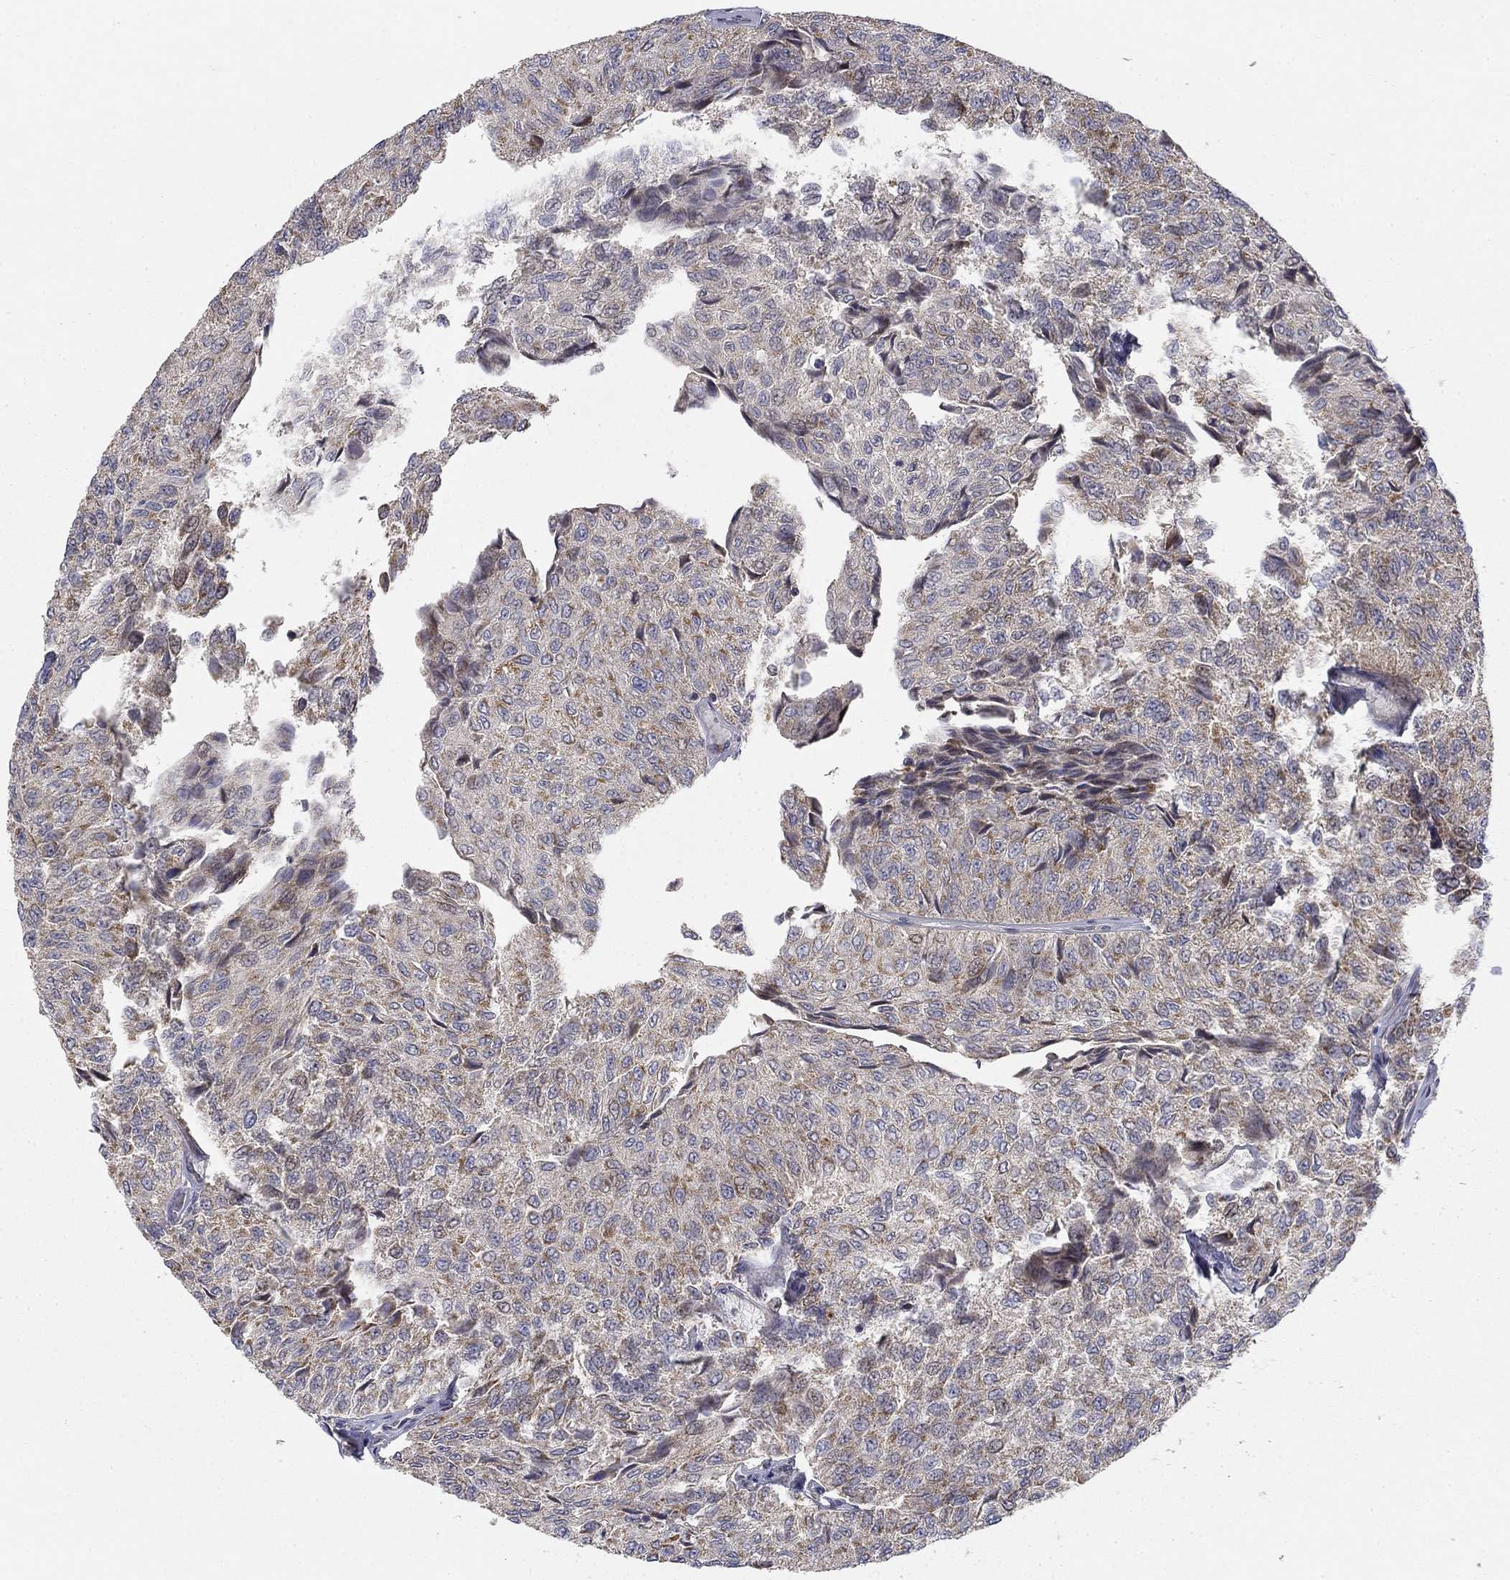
{"staining": {"intensity": "moderate", "quantity": "<25%", "location": "cytoplasmic/membranous"}, "tissue": "urothelial cancer", "cell_type": "Tumor cells", "image_type": "cancer", "snomed": [{"axis": "morphology", "description": "Urothelial carcinoma, Low grade"}, {"axis": "topography", "description": "Urinary bladder"}], "caption": "IHC (DAB) staining of urothelial cancer demonstrates moderate cytoplasmic/membranous protein staining in approximately <25% of tumor cells.", "gene": "MMAA", "patient": {"sex": "male", "age": 78}}